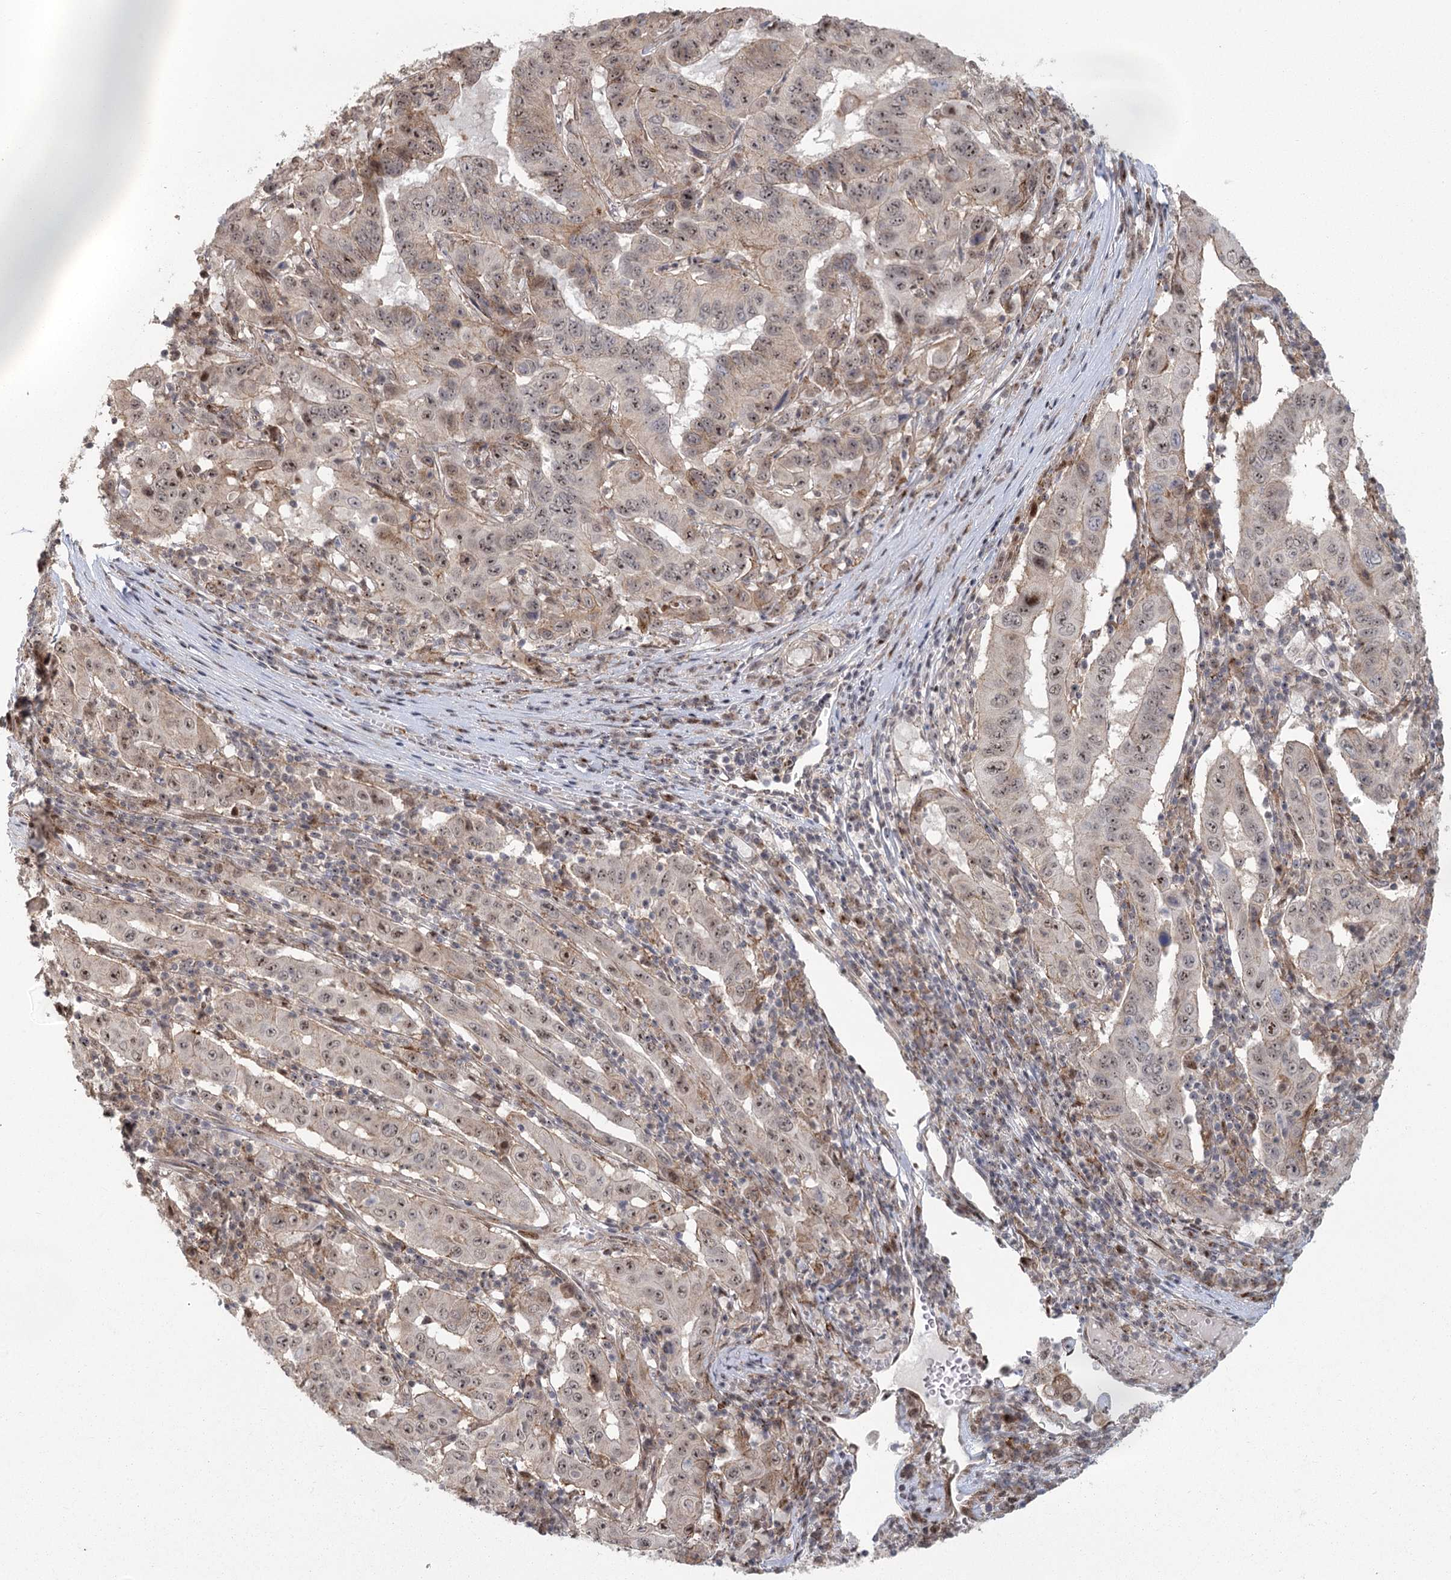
{"staining": {"intensity": "weak", "quantity": ">75%", "location": "nuclear"}, "tissue": "pancreatic cancer", "cell_type": "Tumor cells", "image_type": "cancer", "snomed": [{"axis": "morphology", "description": "Adenocarcinoma, NOS"}, {"axis": "topography", "description": "Pancreas"}], "caption": "An immunohistochemistry (IHC) histopathology image of neoplastic tissue is shown. Protein staining in brown shows weak nuclear positivity in pancreatic cancer within tumor cells.", "gene": "PARM1", "patient": {"sex": "male", "age": 63}}